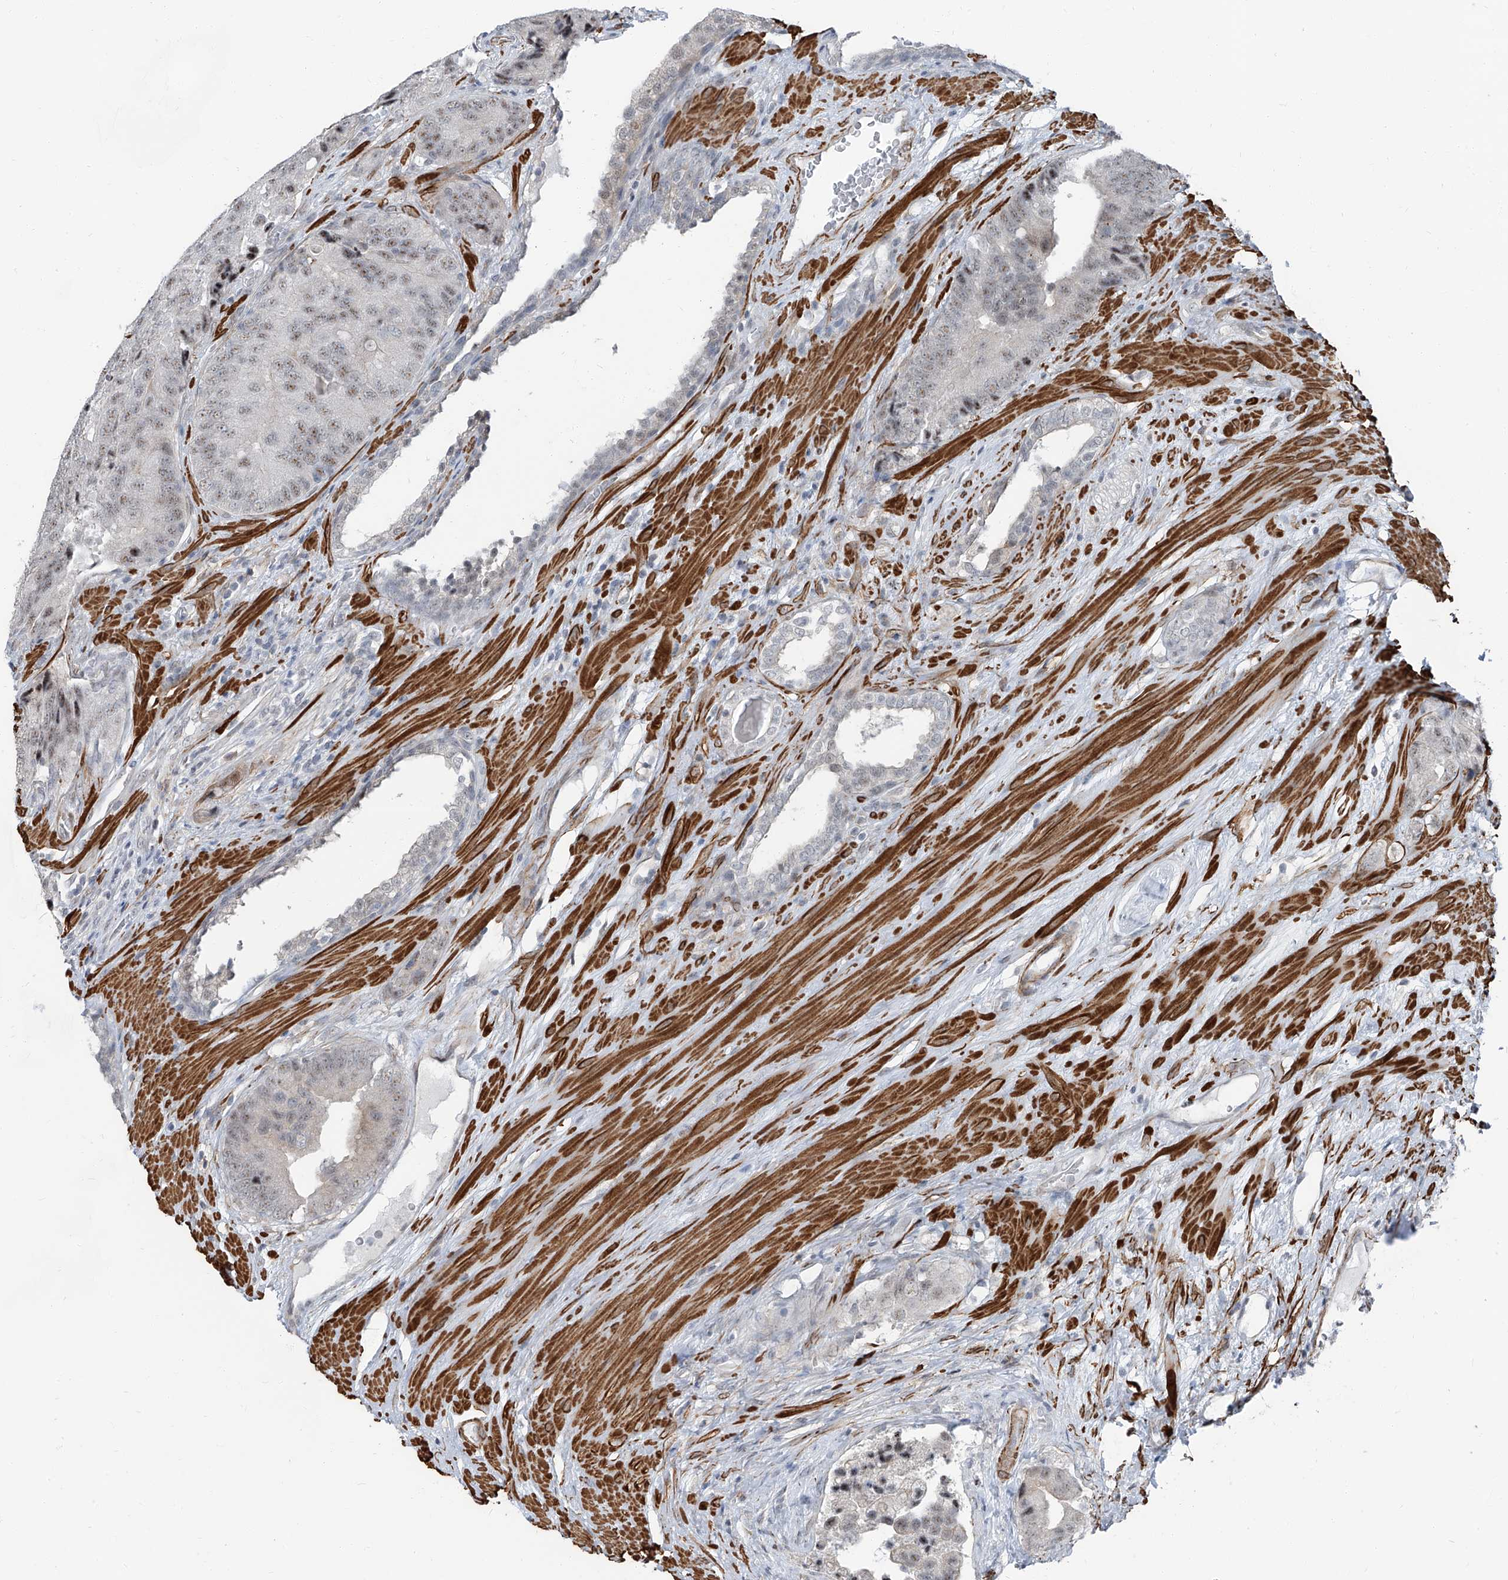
{"staining": {"intensity": "weak", "quantity": ">75%", "location": "nuclear"}, "tissue": "prostate cancer", "cell_type": "Tumor cells", "image_type": "cancer", "snomed": [{"axis": "morphology", "description": "Adenocarcinoma, High grade"}, {"axis": "topography", "description": "Prostate"}], "caption": "Tumor cells show low levels of weak nuclear positivity in approximately >75% of cells in human high-grade adenocarcinoma (prostate). The protein is shown in brown color, while the nuclei are stained blue.", "gene": "TXLNB", "patient": {"sex": "male", "age": 70}}